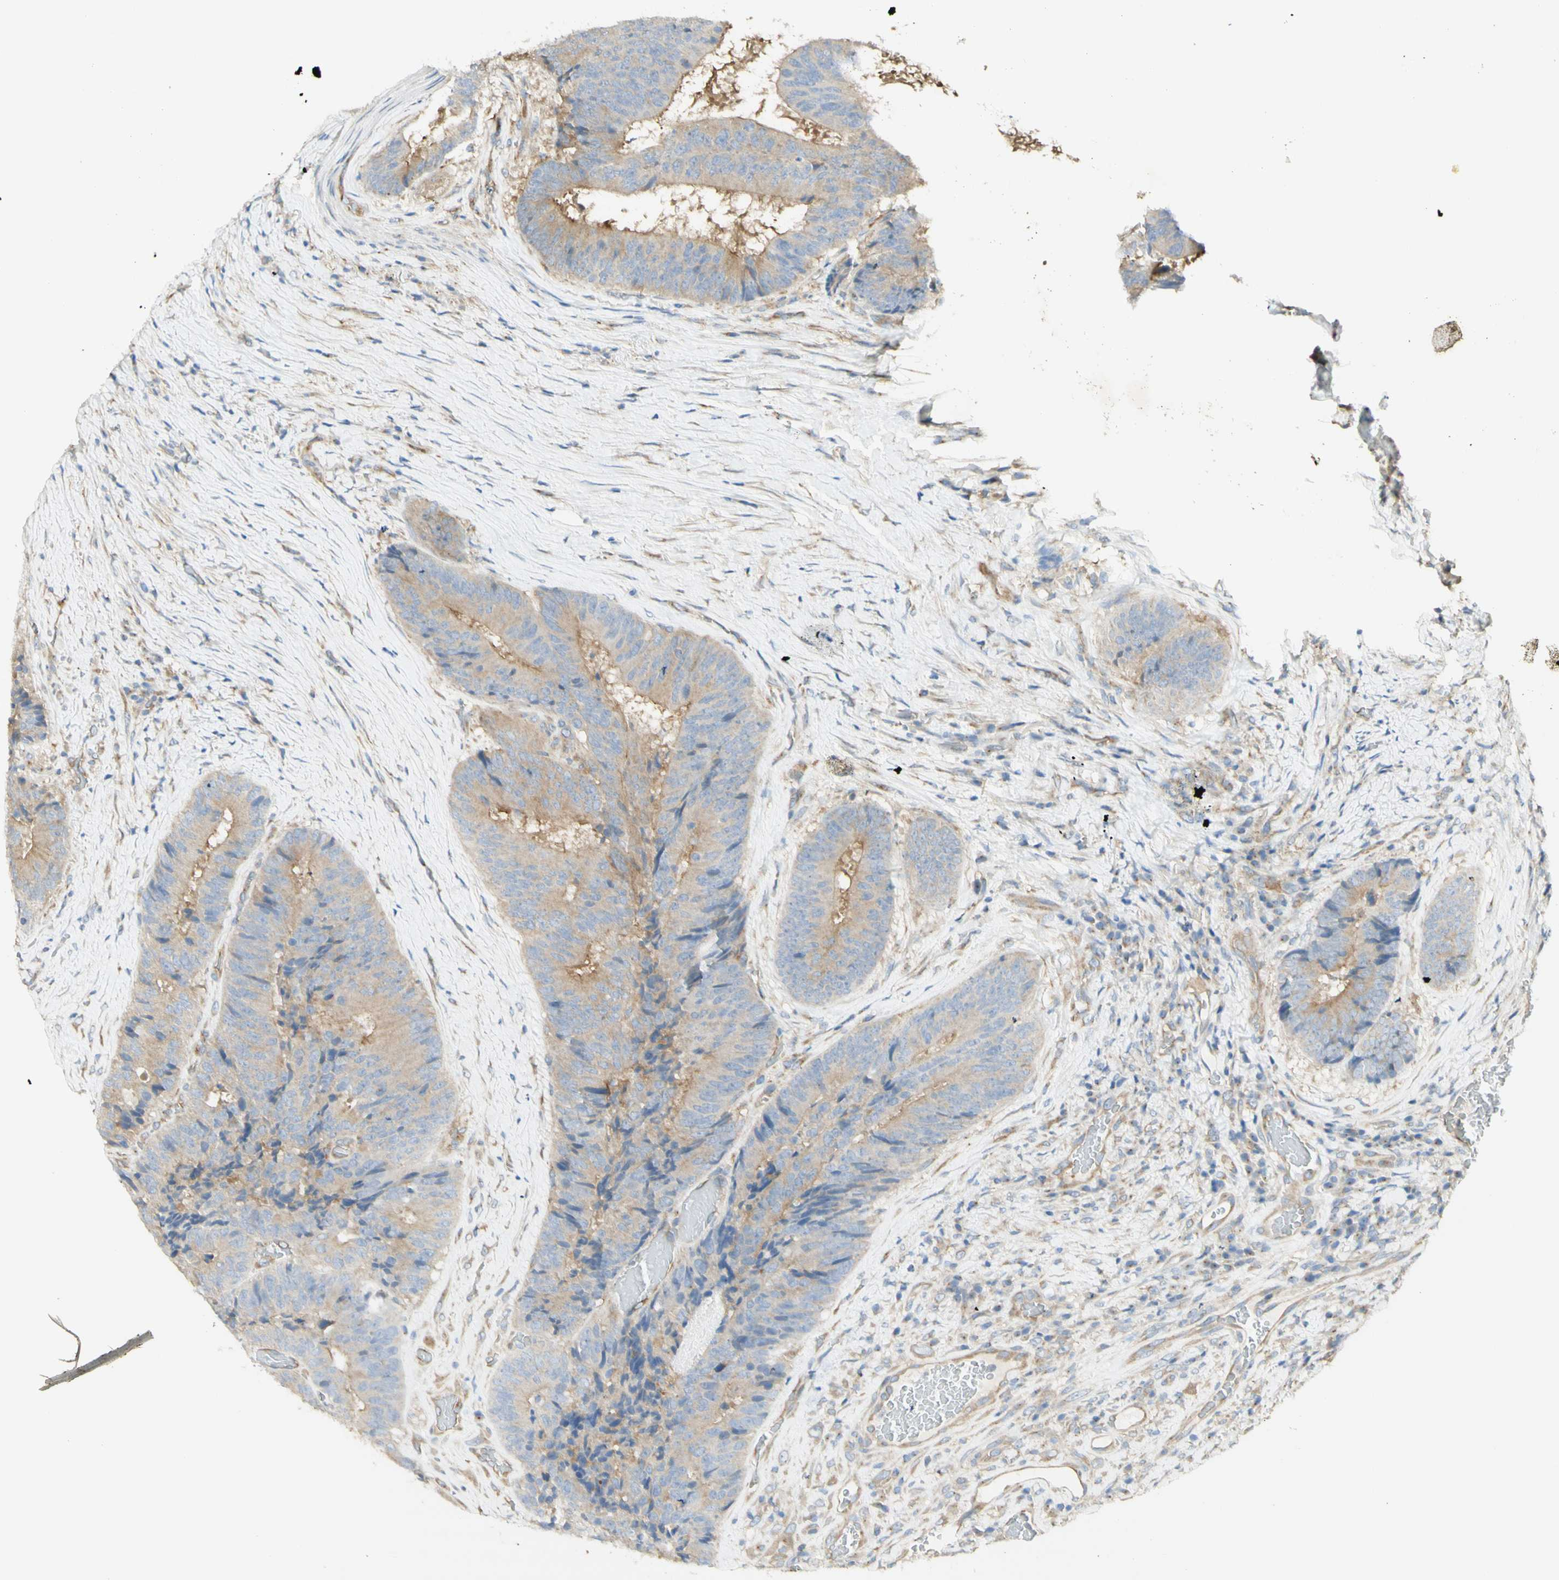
{"staining": {"intensity": "weak", "quantity": "25%-75%", "location": "cytoplasmic/membranous"}, "tissue": "colorectal cancer", "cell_type": "Tumor cells", "image_type": "cancer", "snomed": [{"axis": "morphology", "description": "Adenocarcinoma, NOS"}, {"axis": "topography", "description": "Rectum"}], "caption": "Immunohistochemical staining of human adenocarcinoma (colorectal) shows low levels of weak cytoplasmic/membranous protein positivity in approximately 25%-75% of tumor cells.", "gene": "DYNC1H1", "patient": {"sex": "male", "age": 72}}